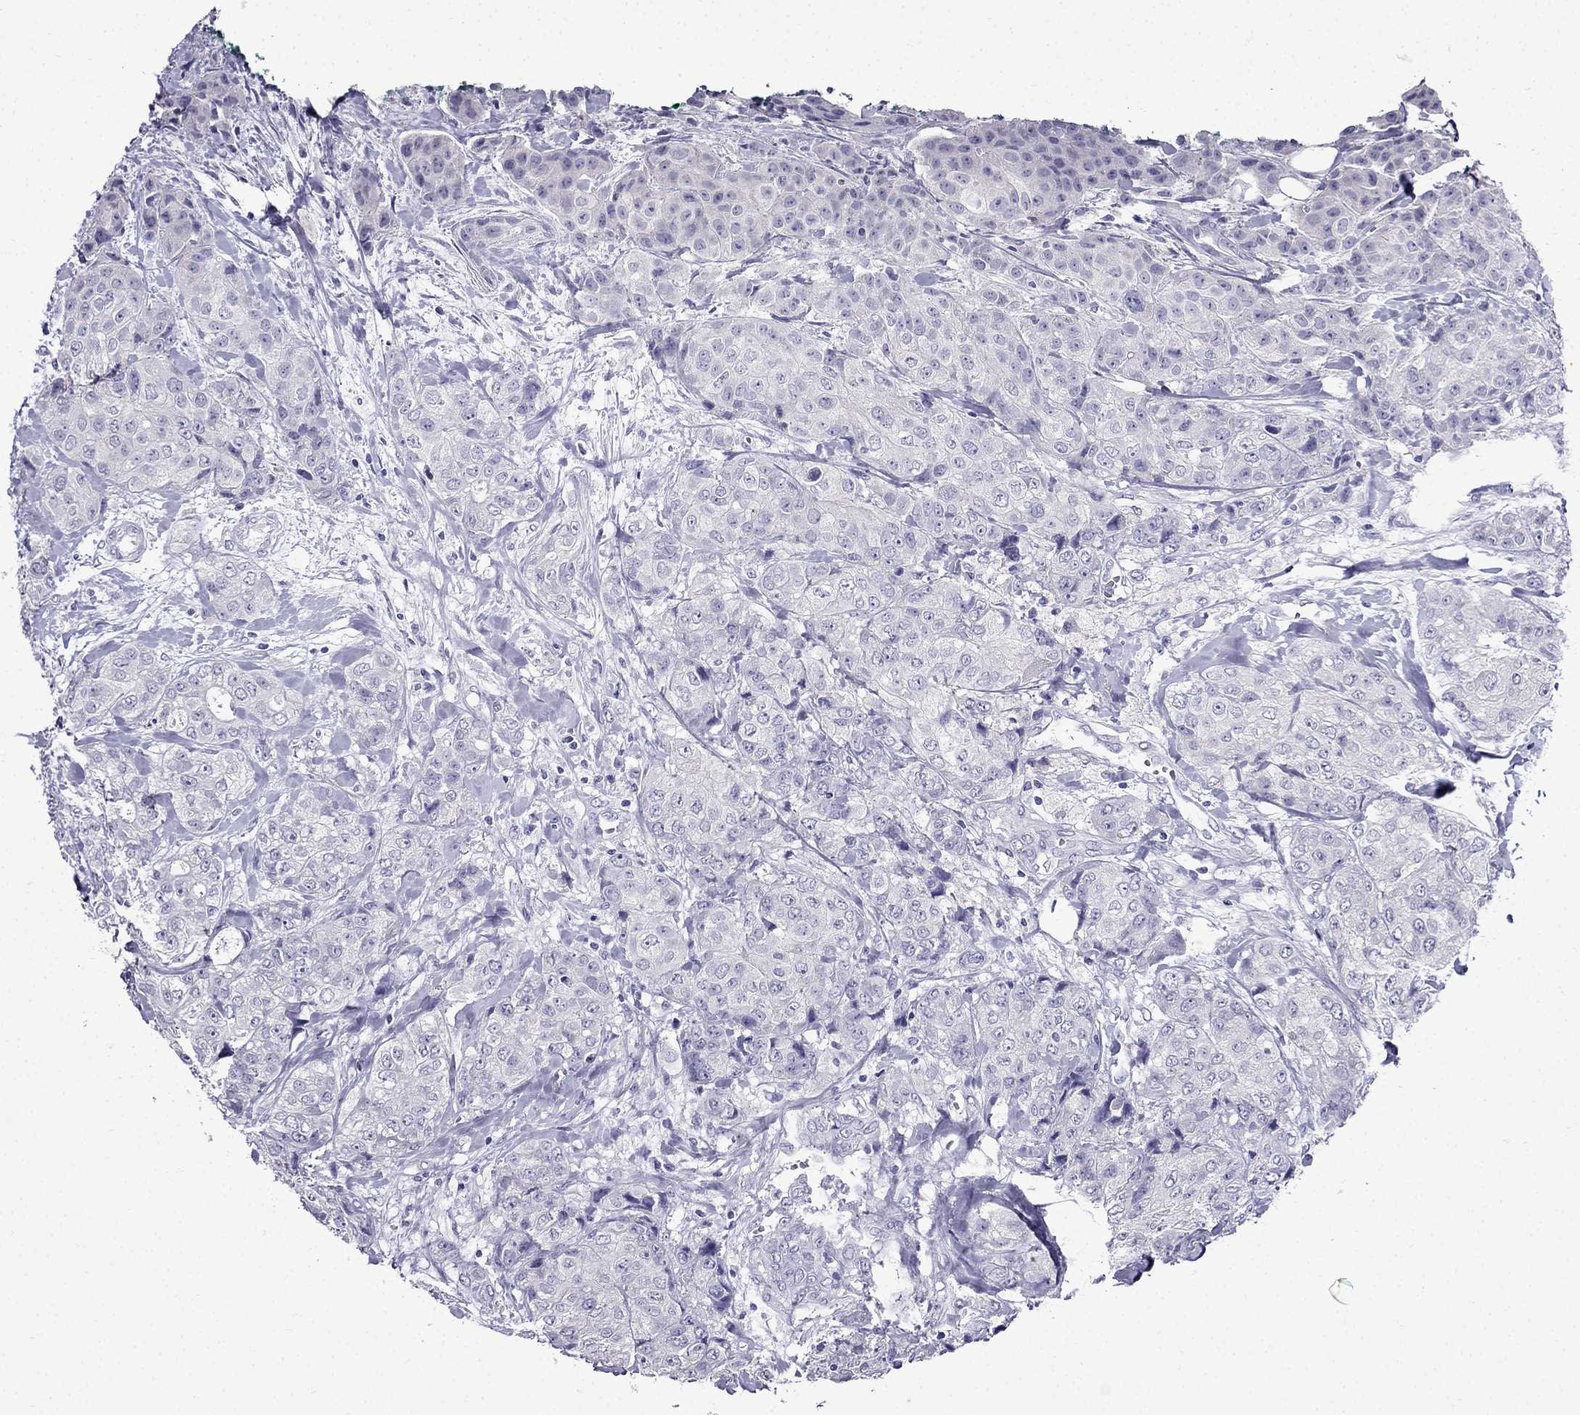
{"staining": {"intensity": "negative", "quantity": "none", "location": "none"}, "tissue": "breast cancer", "cell_type": "Tumor cells", "image_type": "cancer", "snomed": [{"axis": "morphology", "description": "Duct carcinoma"}, {"axis": "topography", "description": "Breast"}], "caption": "Immunohistochemistry (IHC) micrograph of neoplastic tissue: breast cancer stained with DAB (3,3'-diaminobenzidine) displays no significant protein staining in tumor cells. (DAB immunohistochemistry (IHC) visualized using brightfield microscopy, high magnification).", "gene": "DNAH17", "patient": {"sex": "female", "age": 43}}